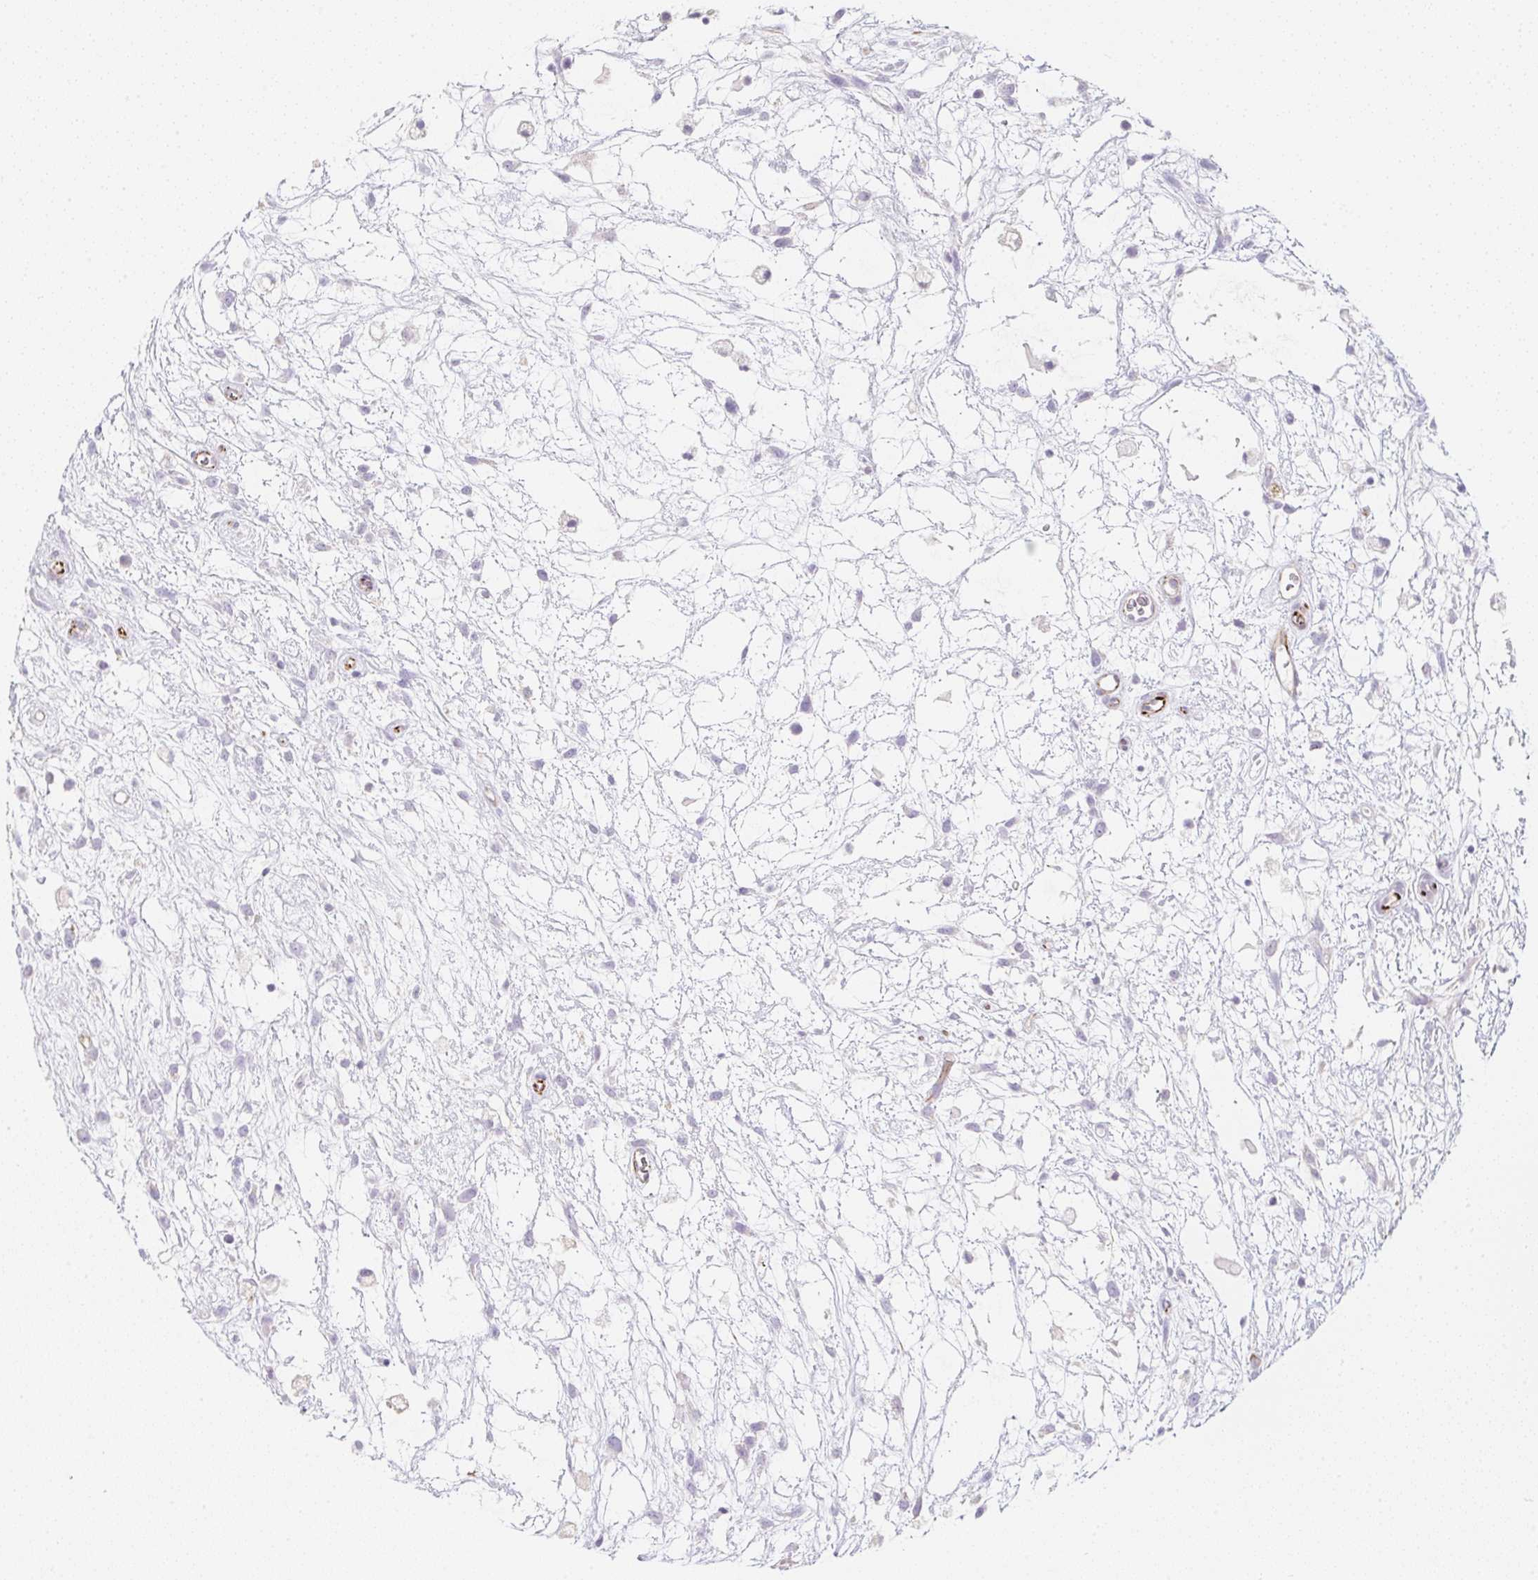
{"staining": {"intensity": "negative", "quantity": "none", "location": "none"}, "tissue": "testis cancer", "cell_type": "Tumor cells", "image_type": "cancer", "snomed": [{"axis": "morphology", "description": "Carcinoma, Embryonal, NOS"}, {"axis": "topography", "description": "Testis"}], "caption": "IHC histopathology image of neoplastic tissue: embryonal carcinoma (testis) stained with DAB (3,3'-diaminobenzidine) demonstrates no significant protein expression in tumor cells. (DAB (3,3'-diaminobenzidine) IHC, high magnification).", "gene": "ZNF689", "patient": {"sex": "male", "age": 32}}